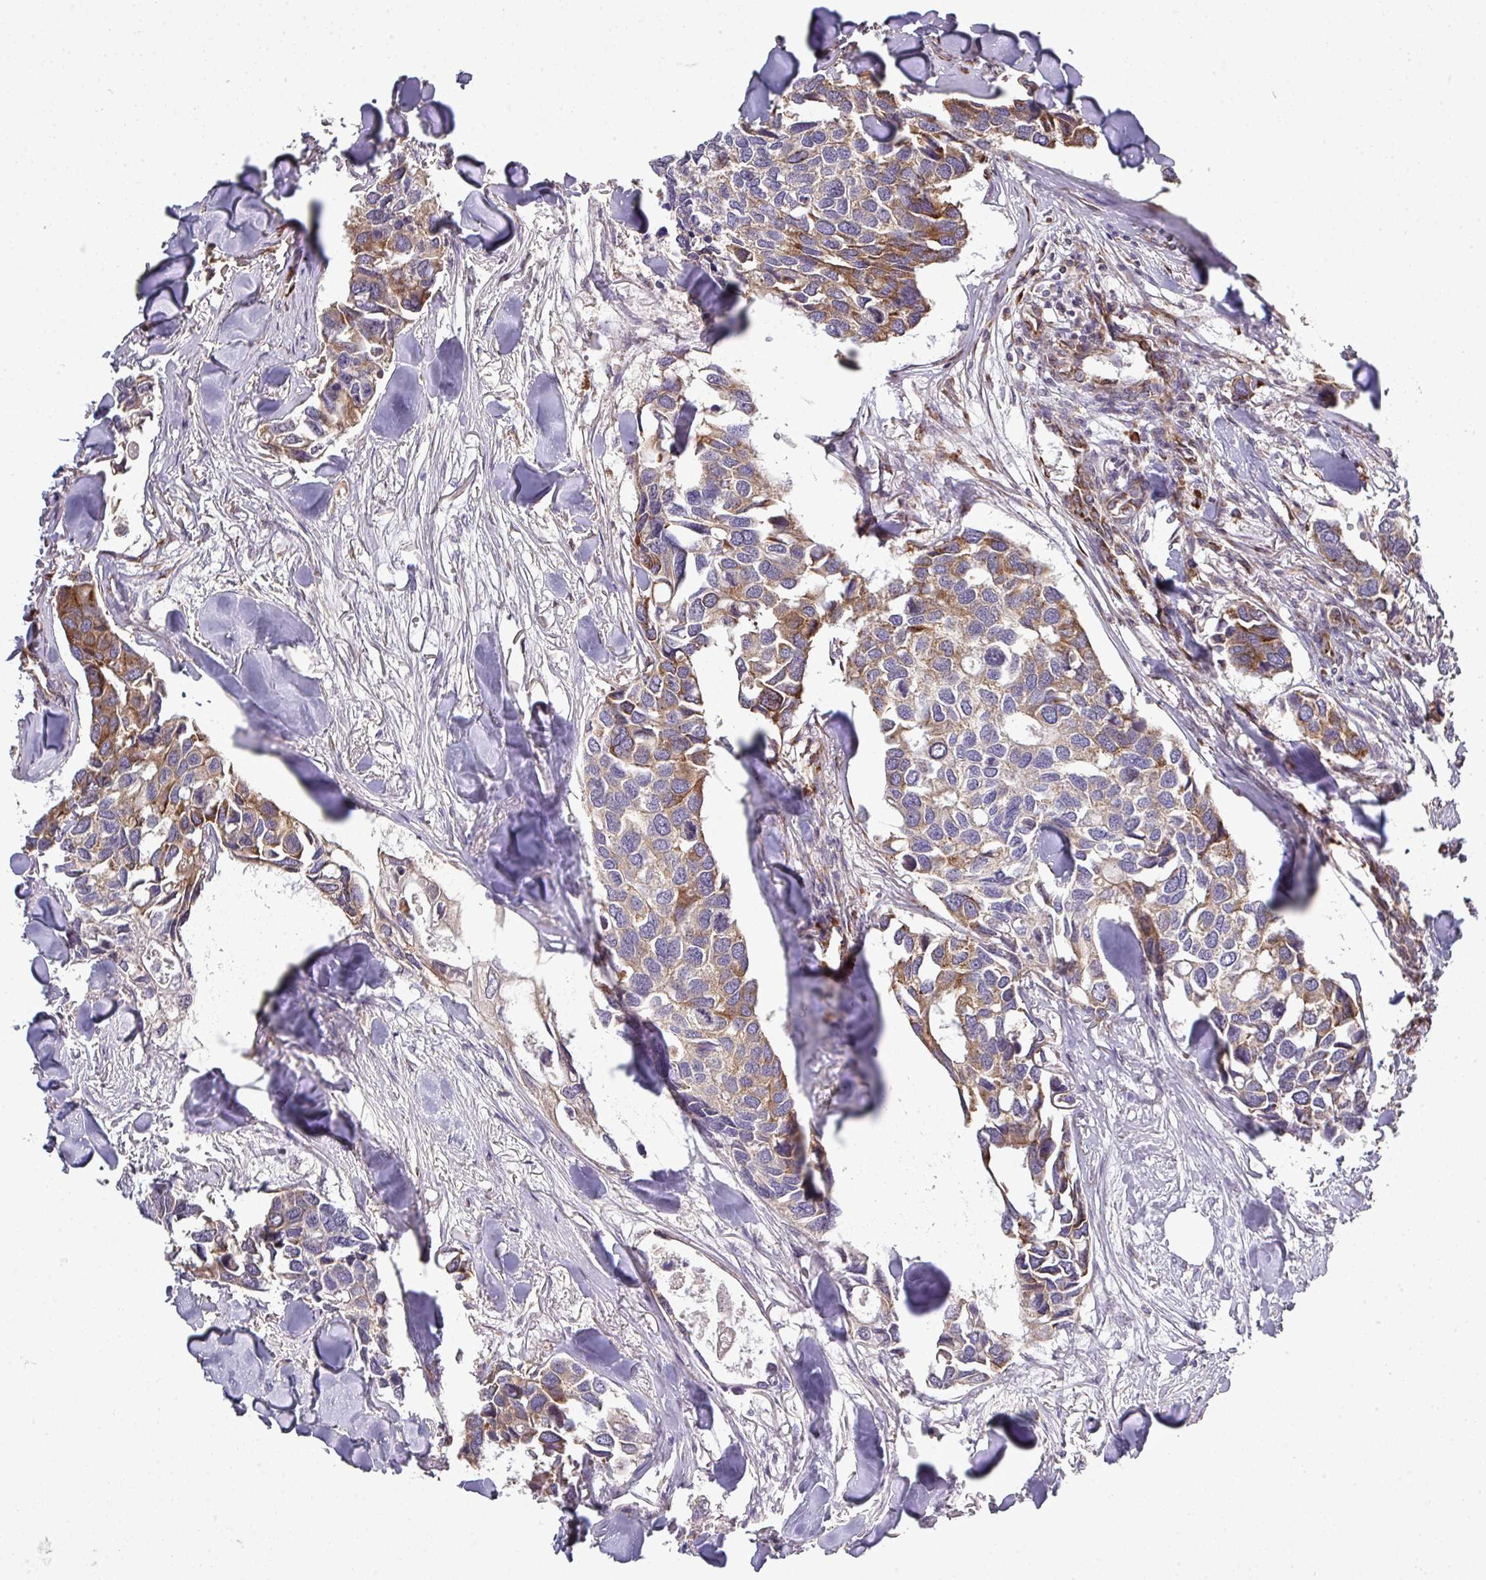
{"staining": {"intensity": "moderate", "quantity": "25%-75%", "location": "cytoplasmic/membranous"}, "tissue": "breast cancer", "cell_type": "Tumor cells", "image_type": "cancer", "snomed": [{"axis": "morphology", "description": "Duct carcinoma"}, {"axis": "topography", "description": "Breast"}], "caption": "Protein analysis of breast cancer (infiltrating ductal carcinoma) tissue exhibits moderate cytoplasmic/membranous expression in about 25%-75% of tumor cells. Nuclei are stained in blue.", "gene": "LRRC74B", "patient": {"sex": "female", "age": 83}}